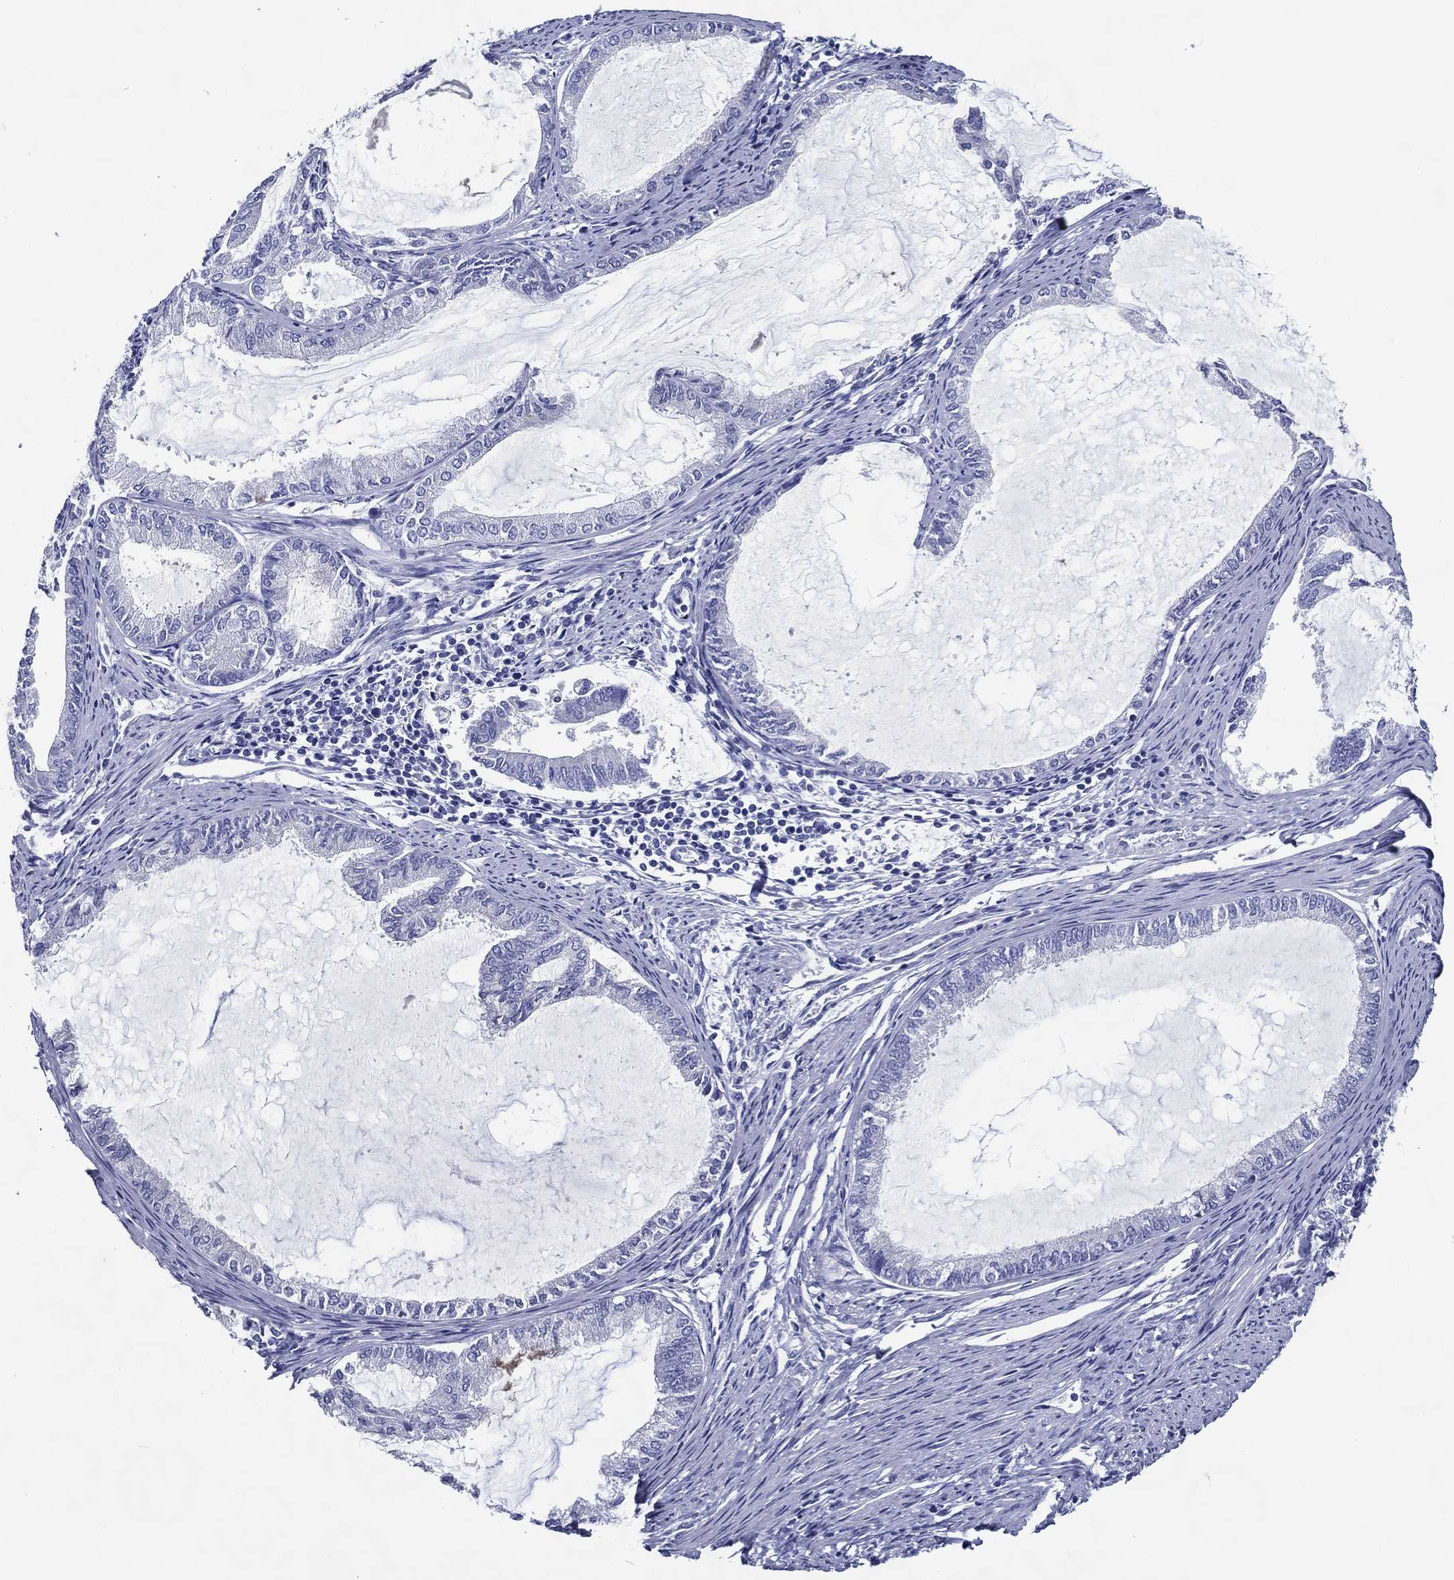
{"staining": {"intensity": "negative", "quantity": "none", "location": "none"}, "tissue": "endometrial cancer", "cell_type": "Tumor cells", "image_type": "cancer", "snomed": [{"axis": "morphology", "description": "Adenocarcinoma, NOS"}, {"axis": "topography", "description": "Endometrium"}], "caption": "Immunohistochemistry histopathology image of endometrial cancer stained for a protein (brown), which exhibits no staining in tumor cells.", "gene": "ACE2", "patient": {"sex": "female", "age": 86}}